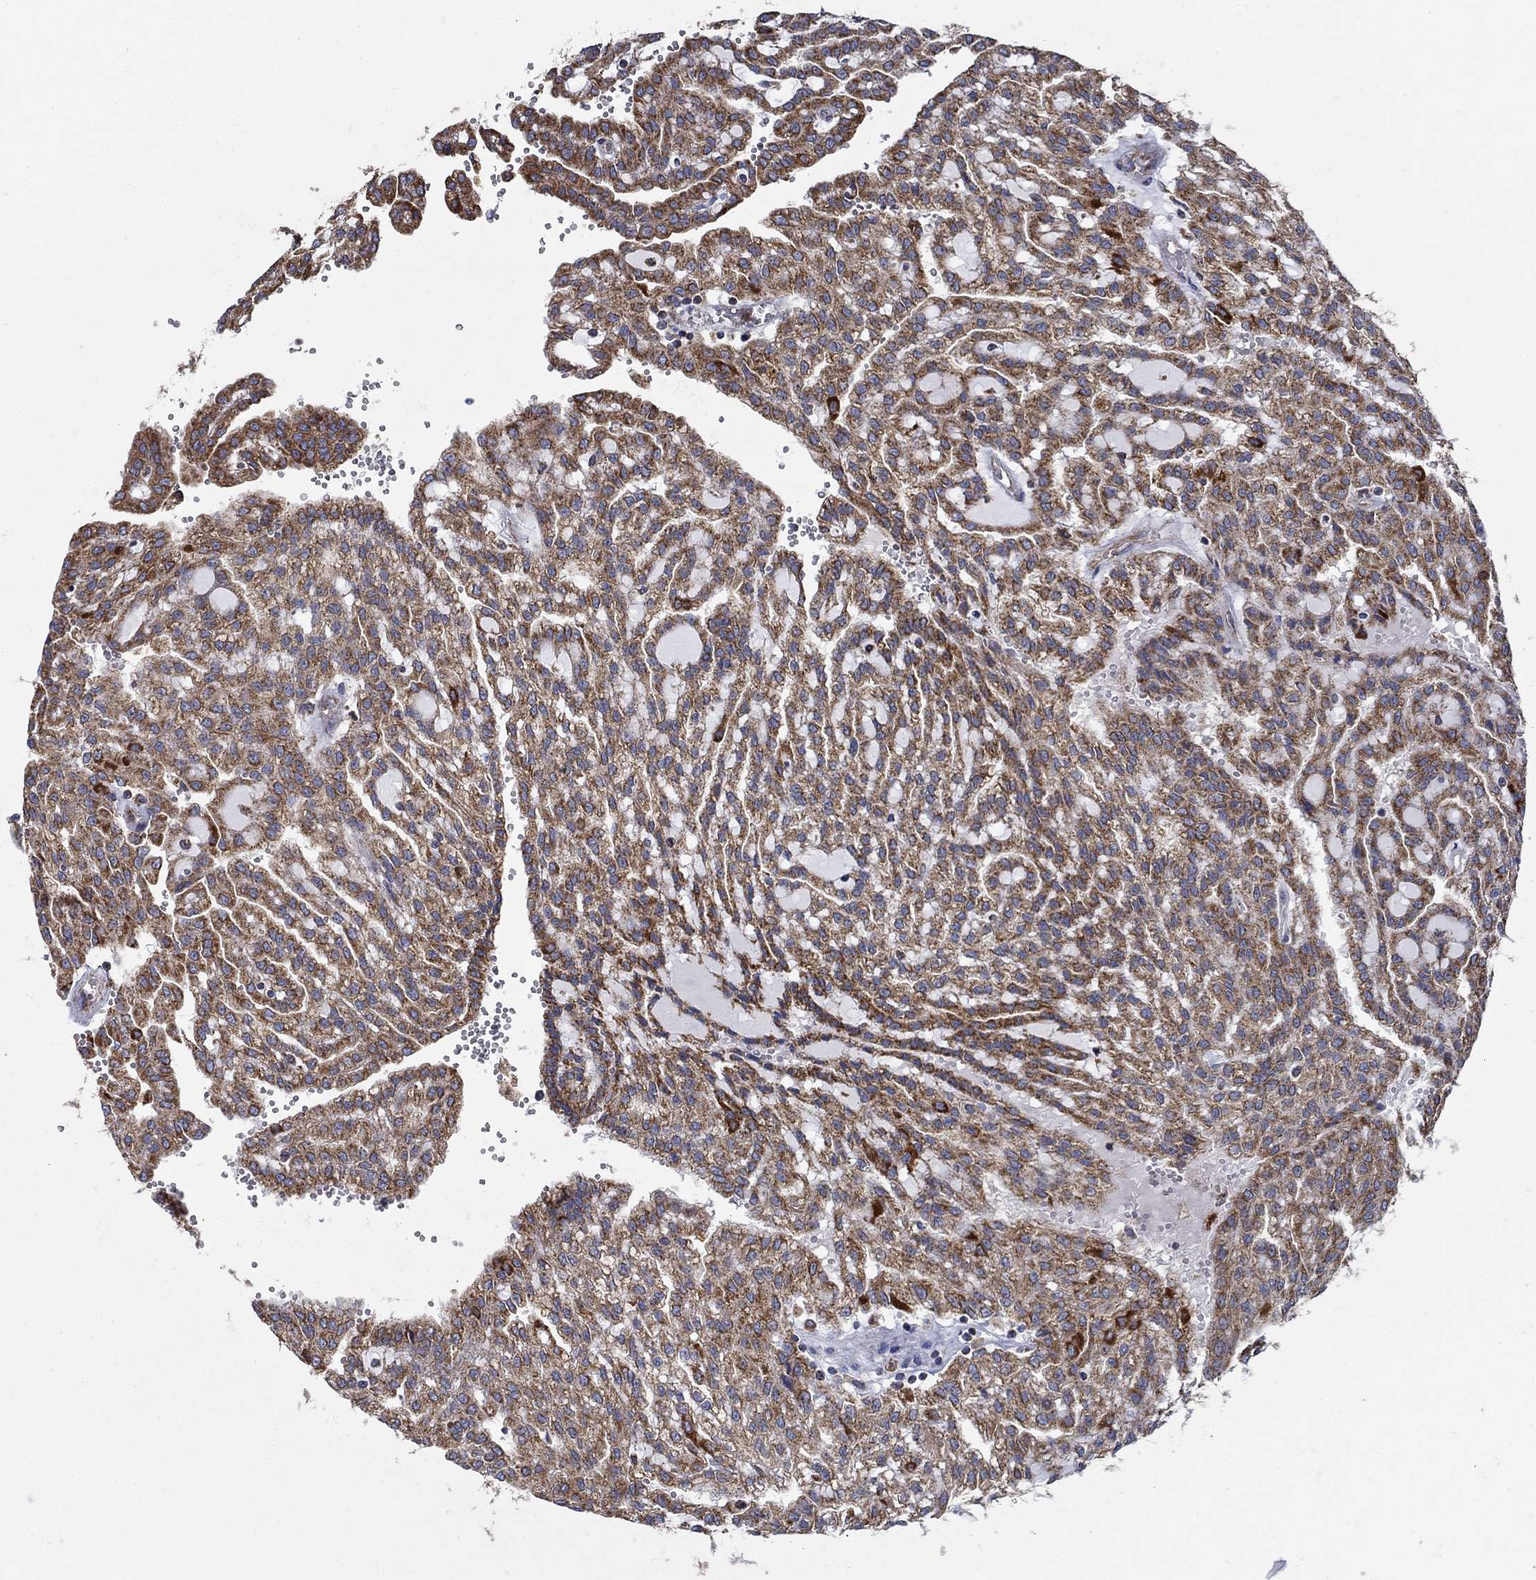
{"staining": {"intensity": "strong", "quantity": ">75%", "location": "cytoplasmic/membranous"}, "tissue": "renal cancer", "cell_type": "Tumor cells", "image_type": "cancer", "snomed": [{"axis": "morphology", "description": "Adenocarcinoma, NOS"}, {"axis": "topography", "description": "Kidney"}], "caption": "Immunohistochemistry (IHC) of renal cancer (adenocarcinoma) displays high levels of strong cytoplasmic/membranous positivity in about >75% of tumor cells.", "gene": "PRDX4", "patient": {"sex": "male", "age": 63}}